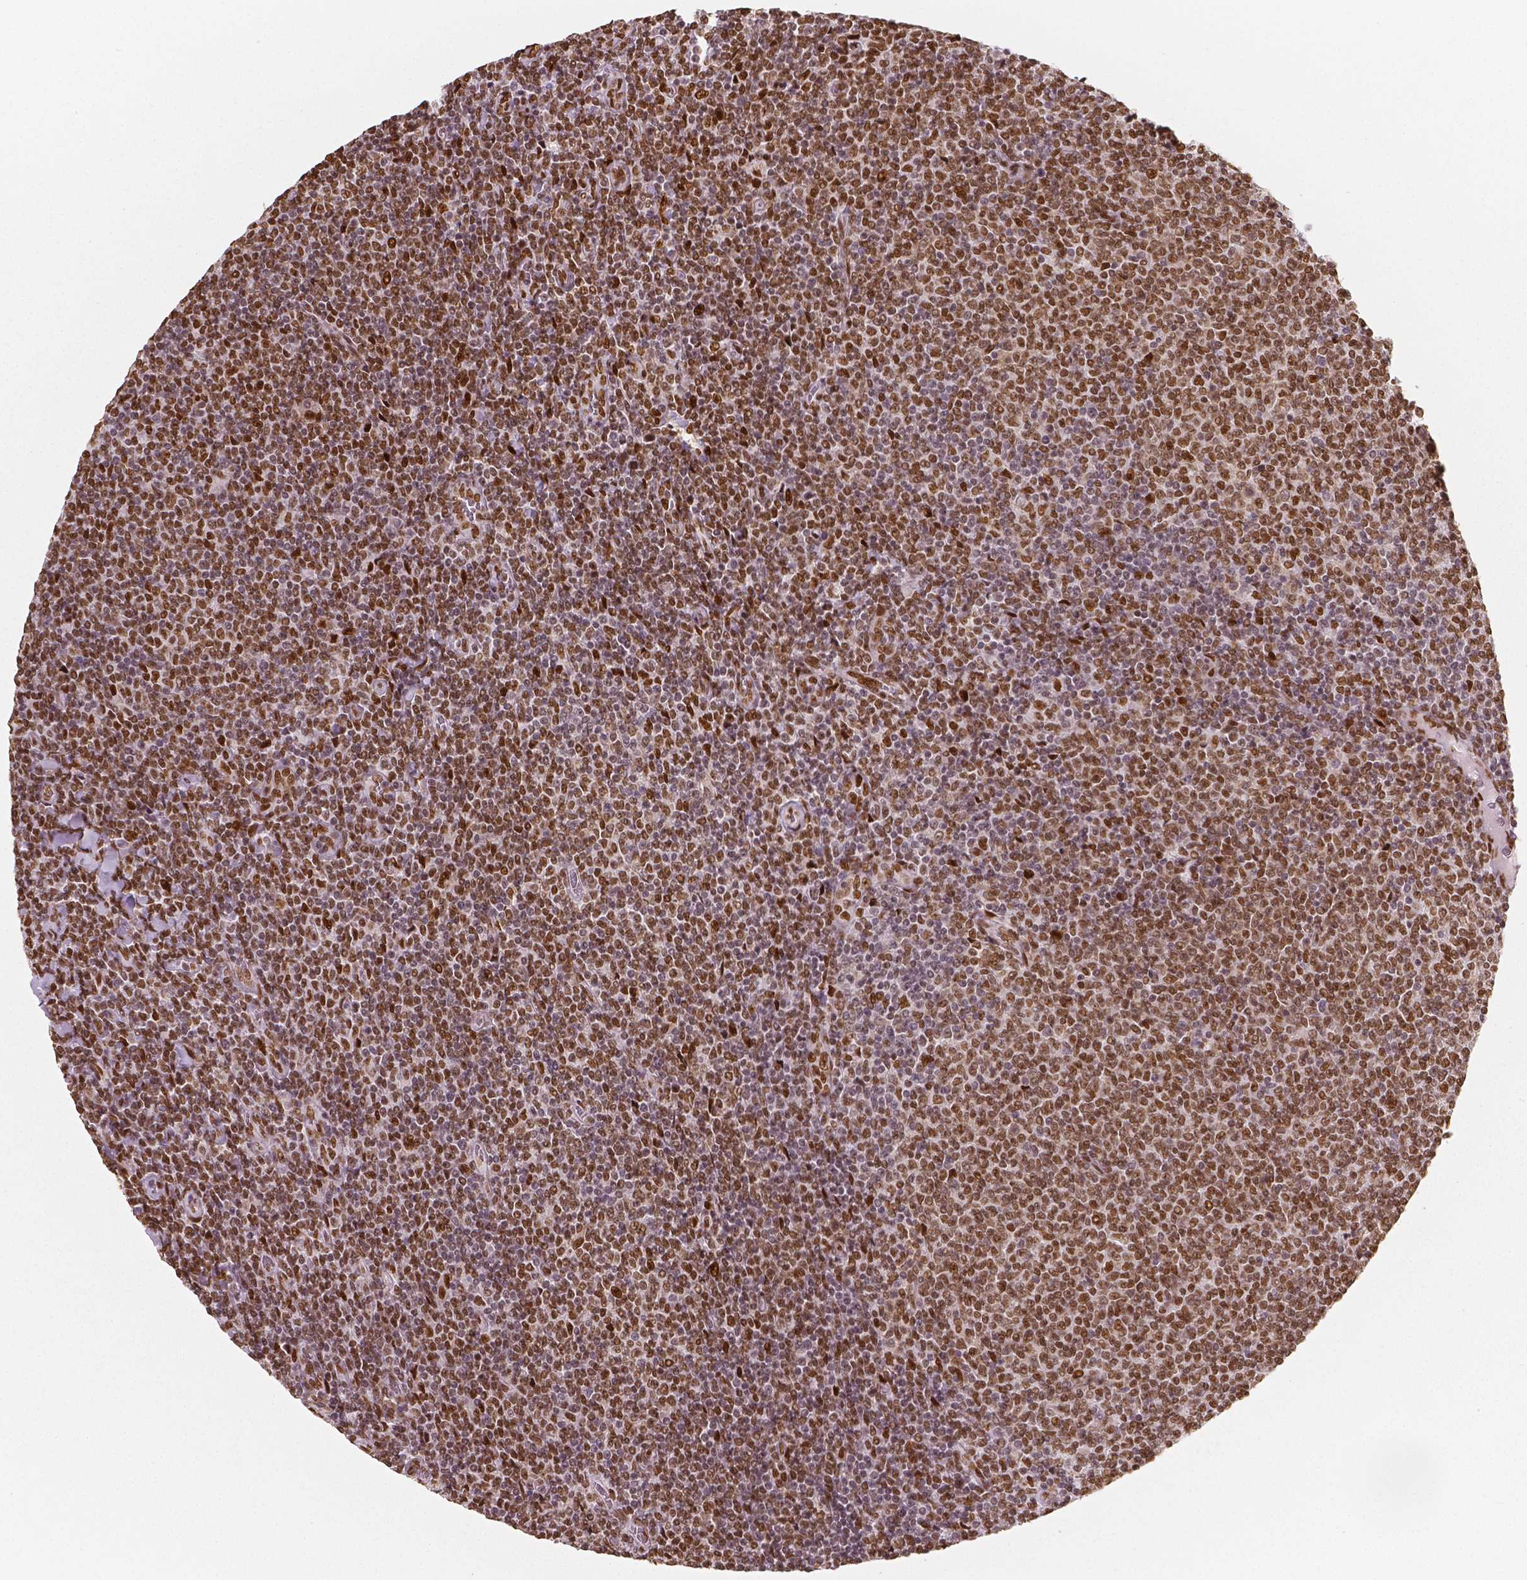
{"staining": {"intensity": "moderate", "quantity": ">75%", "location": "nuclear"}, "tissue": "lymphoma", "cell_type": "Tumor cells", "image_type": "cancer", "snomed": [{"axis": "morphology", "description": "Malignant lymphoma, non-Hodgkin's type, Low grade"}, {"axis": "topography", "description": "Lymph node"}], "caption": "About >75% of tumor cells in human lymphoma reveal moderate nuclear protein positivity as visualized by brown immunohistochemical staining.", "gene": "NUCKS1", "patient": {"sex": "male", "age": 52}}